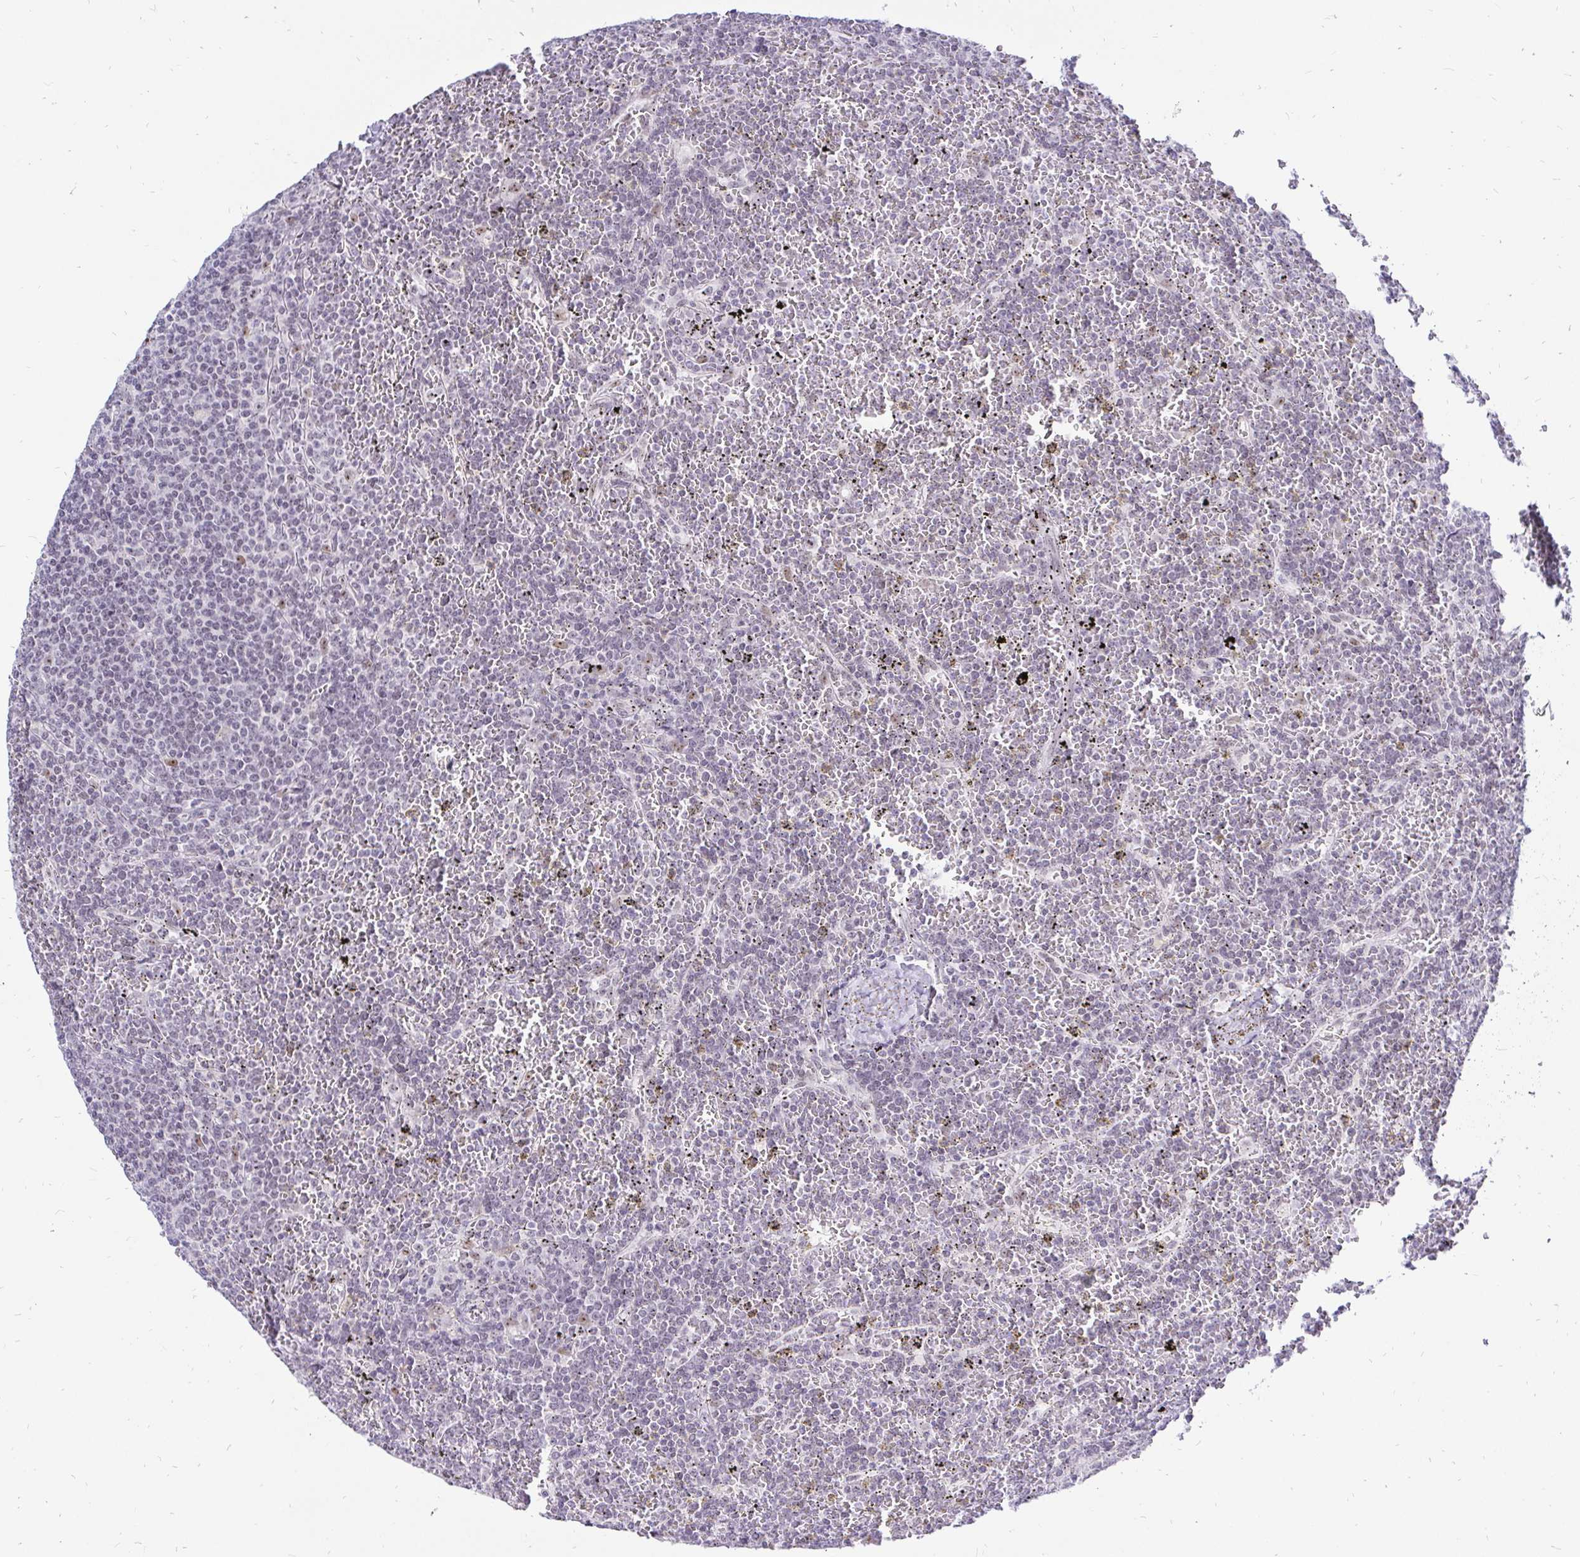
{"staining": {"intensity": "negative", "quantity": "none", "location": "none"}, "tissue": "lymphoma", "cell_type": "Tumor cells", "image_type": "cancer", "snomed": [{"axis": "morphology", "description": "Malignant lymphoma, non-Hodgkin's type, Low grade"}, {"axis": "topography", "description": "Spleen"}], "caption": "This image is of malignant lymphoma, non-Hodgkin's type (low-grade) stained with IHC to label a protein in brown with the nuclei are counter-stained blue. There is no staining in tumor cells.", "gene": "ZNF860", "patient": {"sex": "female", "age": 19}}